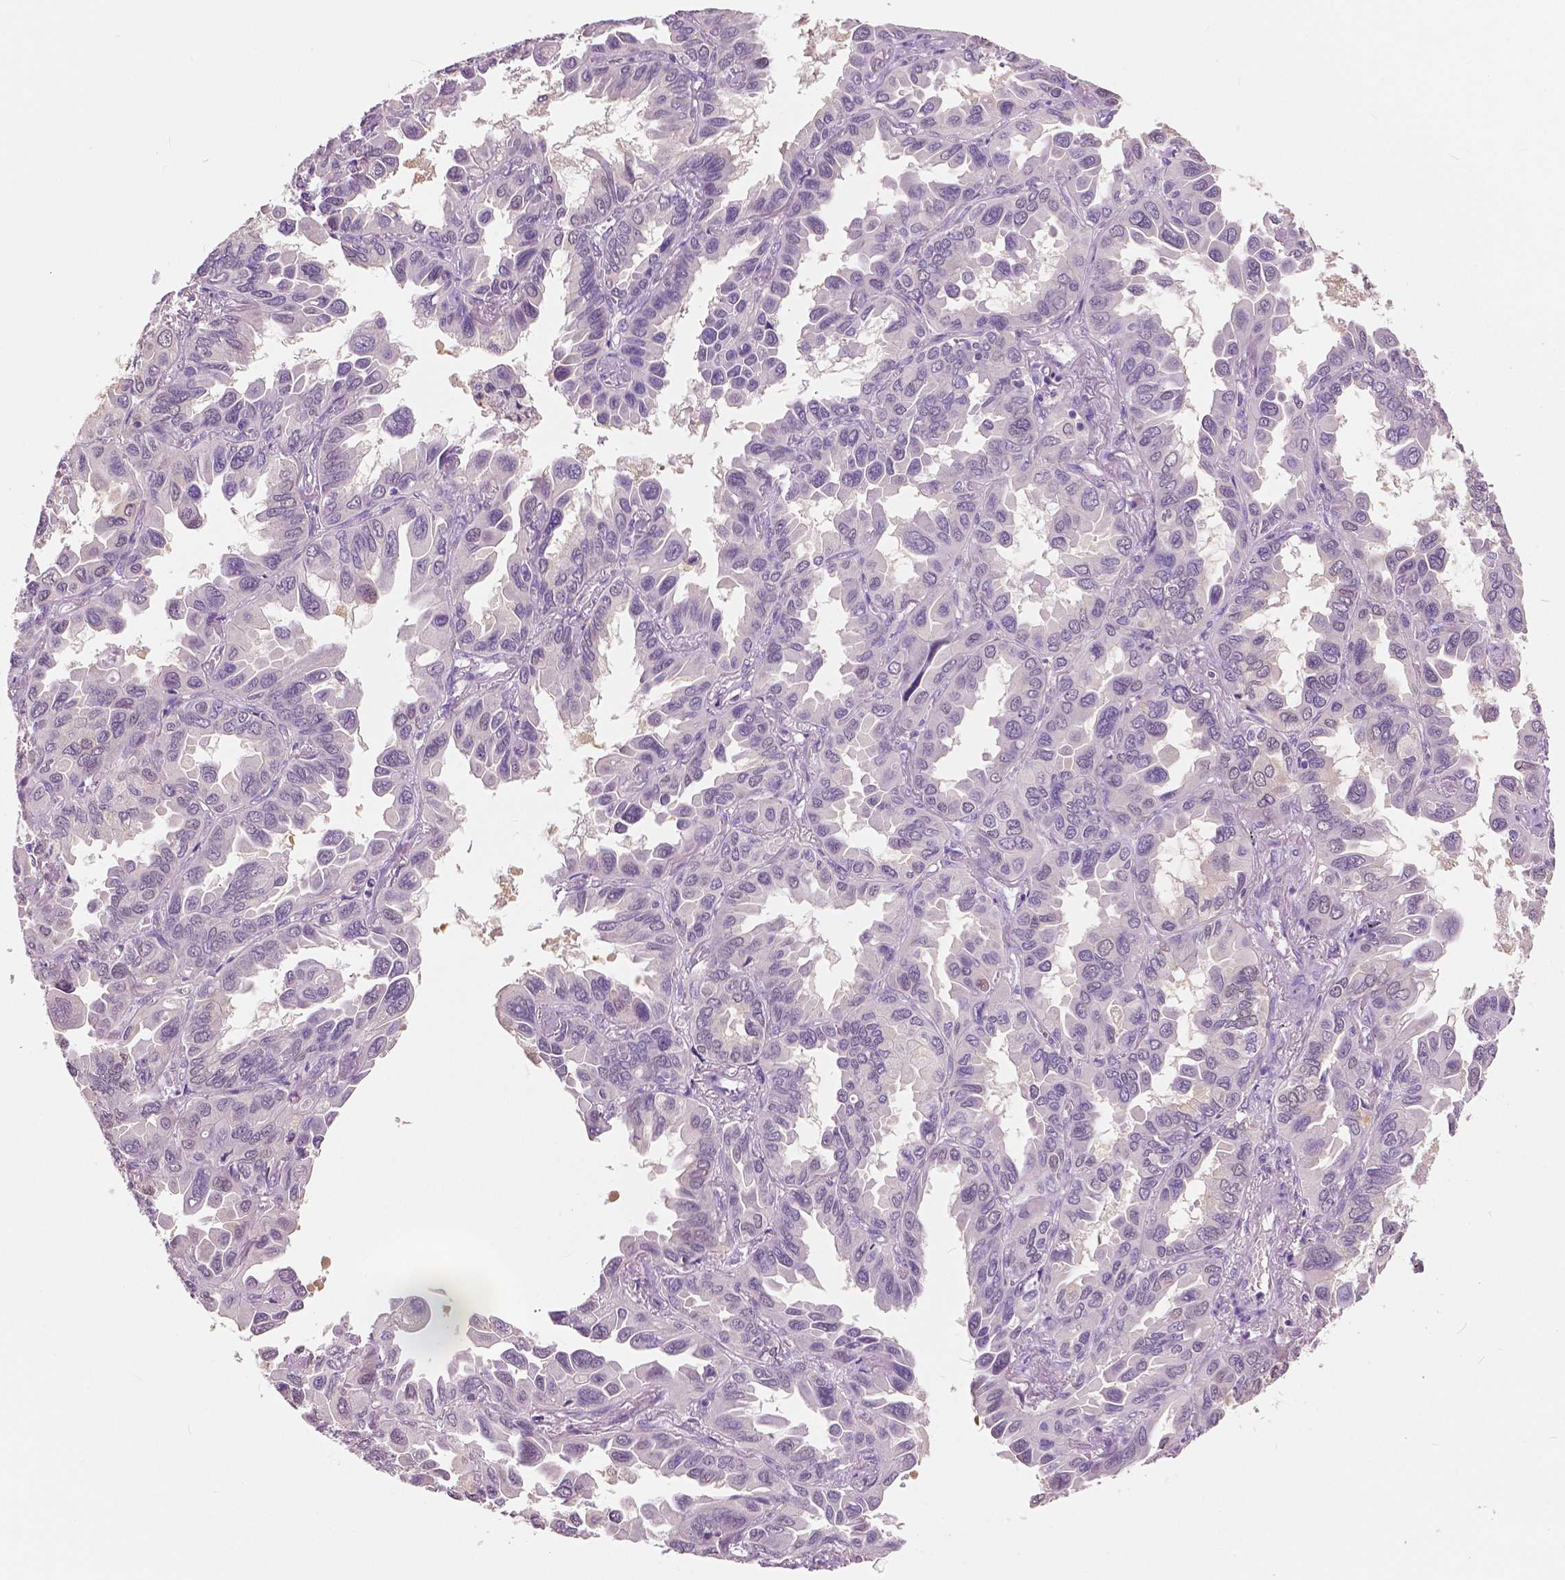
{"staining": {"intensity": "negative", "quantity": "none", "location": "none"}, "tissue": "lung cancer", "cell_type": "Tumor cells", "image_type": "cancer", "snomed": [{"axis": "morphology", "description": "Adenocarcinoma, NOS"}, {"axis": "topography", "description": "Lung"}], "caption": "IHC of lung cancer (adenocarcinoma) displays no expression in tumor cells. Brightfield microscopy of immunohistochemistry stained with DAB (3,3'-diaminobenzidine) (brown) and hematoxylin (blue), captured at high magnification.", "gene": "TKFC", "patient": {"sex": "male", "age": 64}}